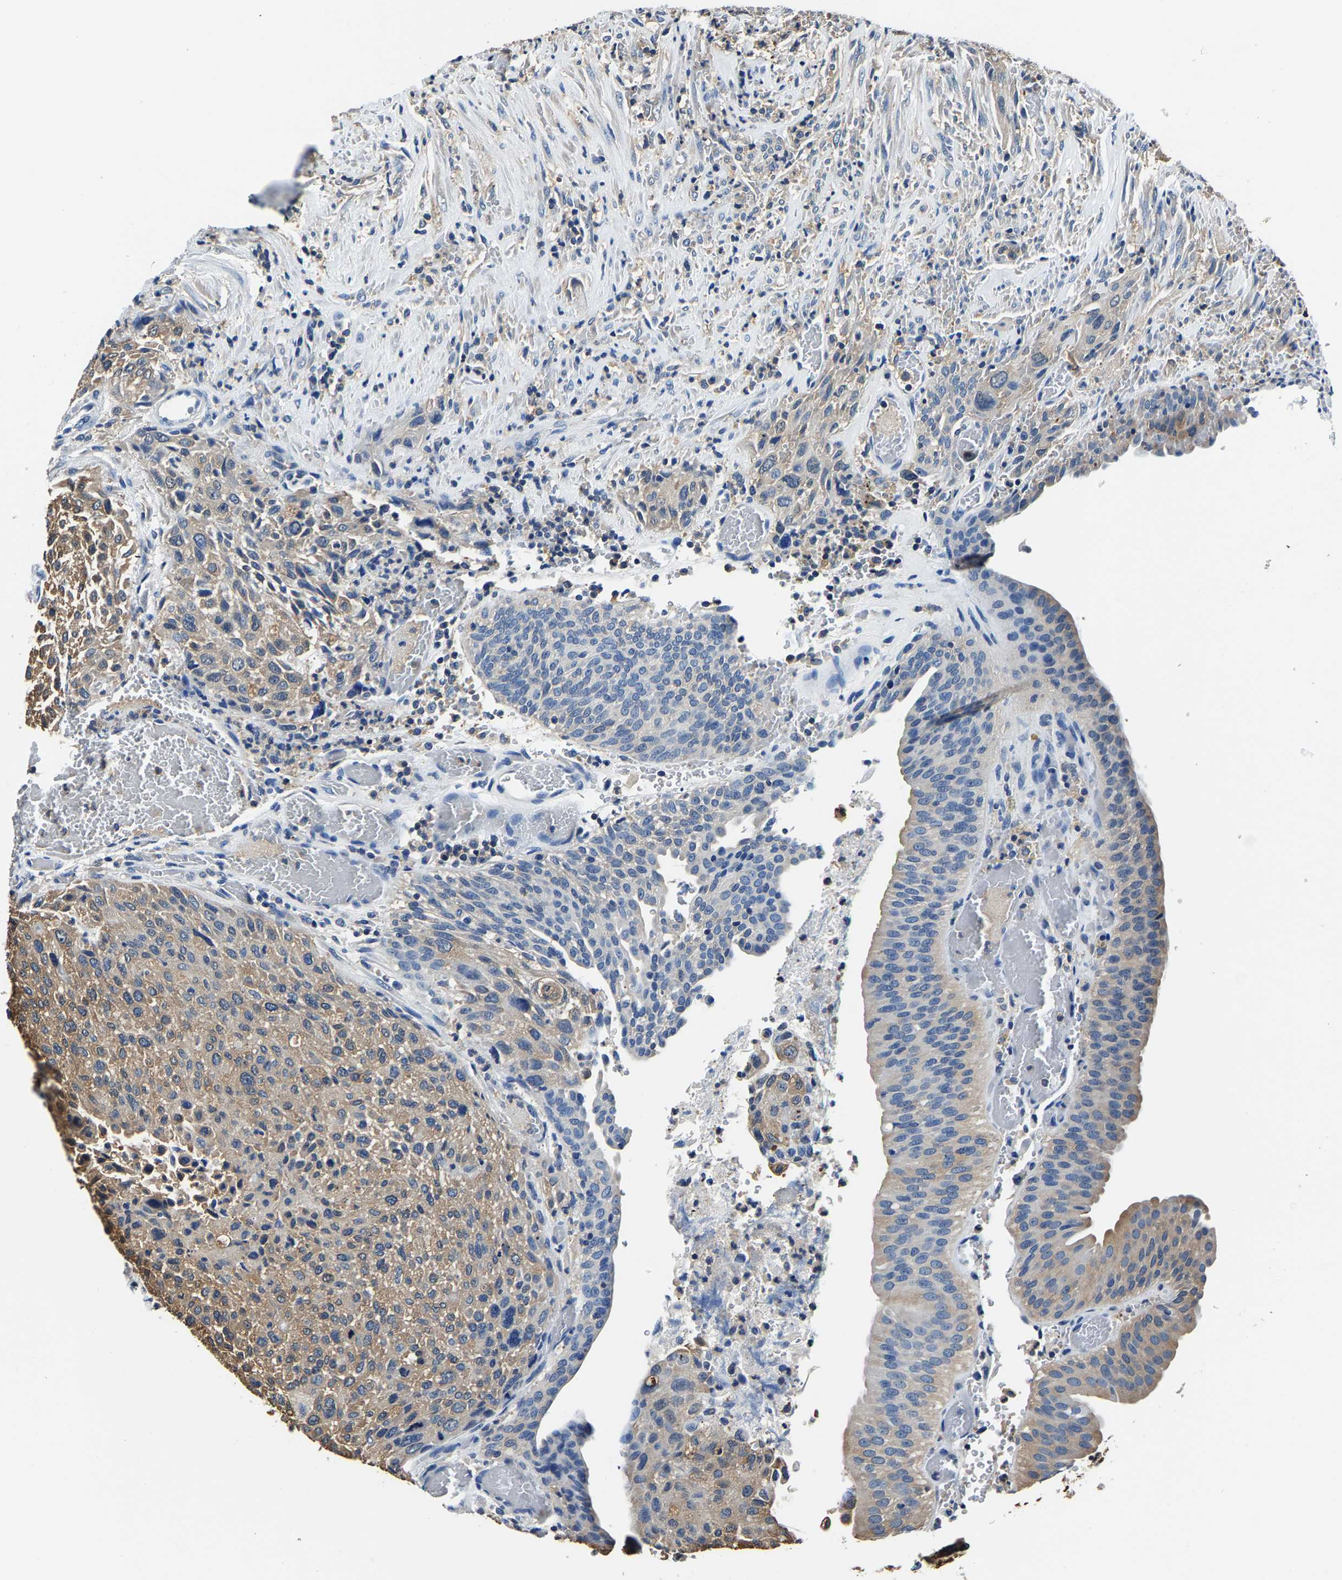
{"staining": {"intensity": "moderate", "quantity": "25%-75%", "location": "cytoplasmic/membranous"}, "tissue": "urothelial cancer", "cell_type": "Tumor cells", "image_type": "cancer", "snomed": [{"axis": "morphology", "description": "Urothelial carcinoma, Low grade"}, {"axis": "morphology", "description": "Urothelial carcinoma, High grade"}, {"axis": "topography", "description": "Urinary bladder"}], "caption": "High-power microscopy captured an immunohistochemistry (IHC) micrograph of urothelial cancer, revealing moderate cytoplasmic/membranous positivity in approximately 25%-75% of tumor cells.", "gene": "ALDOB", "patient": {"sex": "male", "age": 35}}